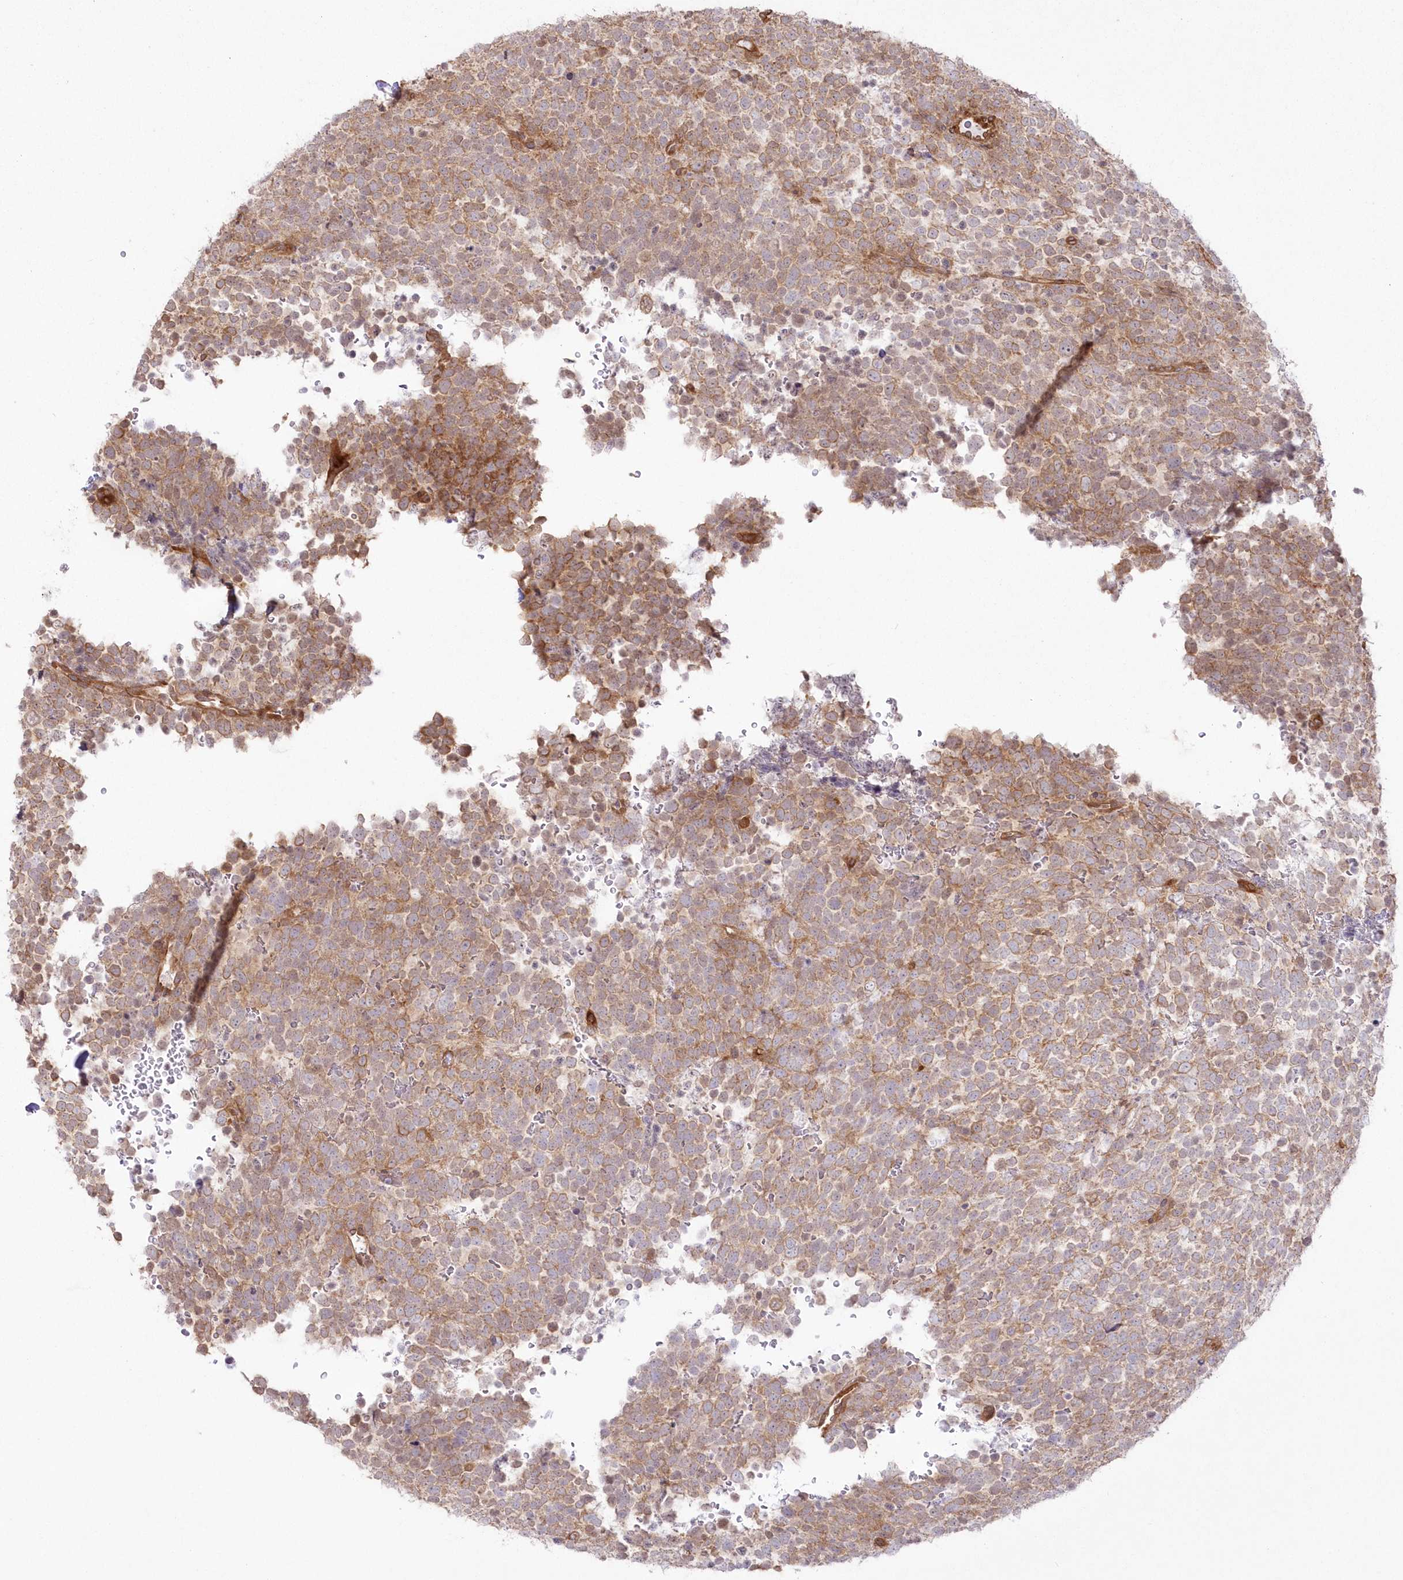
{"staining": {"intensity": "moderate", "quantity": ">75%", "location": "cytoplasmic/membranous"}, "tissue": "urothelial cancer", "cell_type": "Tumor cells", "image_type": "cancer", "snomed": [{"axis": "morphology", "description": "Urothelial carcinoma, High grade"}, {"axis": "topography", "description": "Urinary bladder"}], "caption": "This histopathology image reveals IHC staining of human urothelial carcinoma (high-grade), with medium moderate cytoplasmic/membranous positivity in about >75% of tumor cells.", "gene": "SH3PXD2B", "patient": {"sex": "female", "age": 82}}